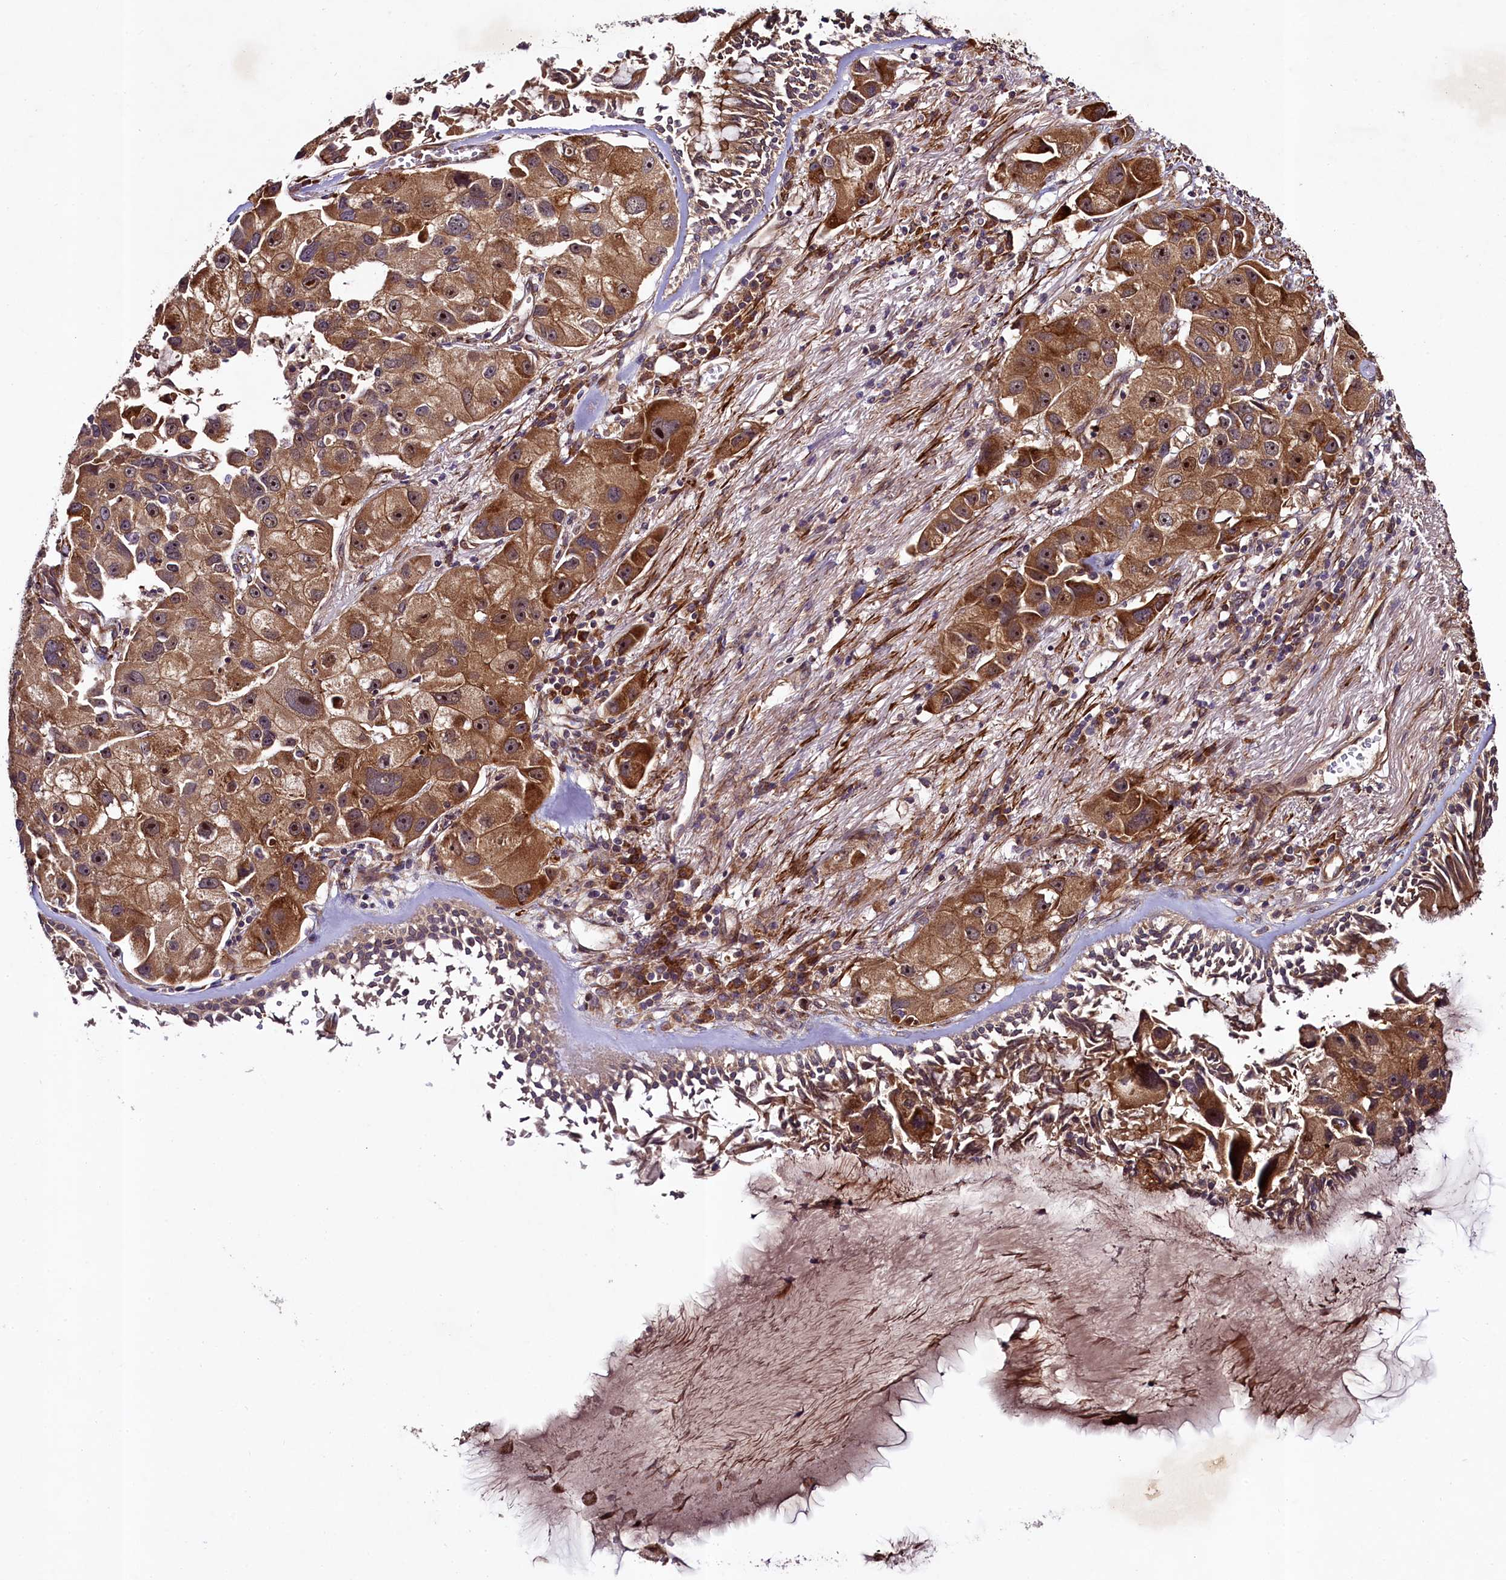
{"staining": {"intensity": "moderate", "quantity": ">75%", "location": "cytoplasmic/membranous"}, "tissue": "lung cancer", "cell_type": "Tumor cells", "image_type": "cancer", "snomed": [{"axis": "morphology", "description": "Adenocarcinoma, NOS"}, {"axis": "topography", "description": "Lung"}], "caption": "The immunohistochemical stain highlights moderate cytoplasmic/membranous staining in tumor cells of lung cancer (adenocarcinoma) tissue.", "gene": "CCDC102A", "patient": {"sex": "female", "age": 54}}